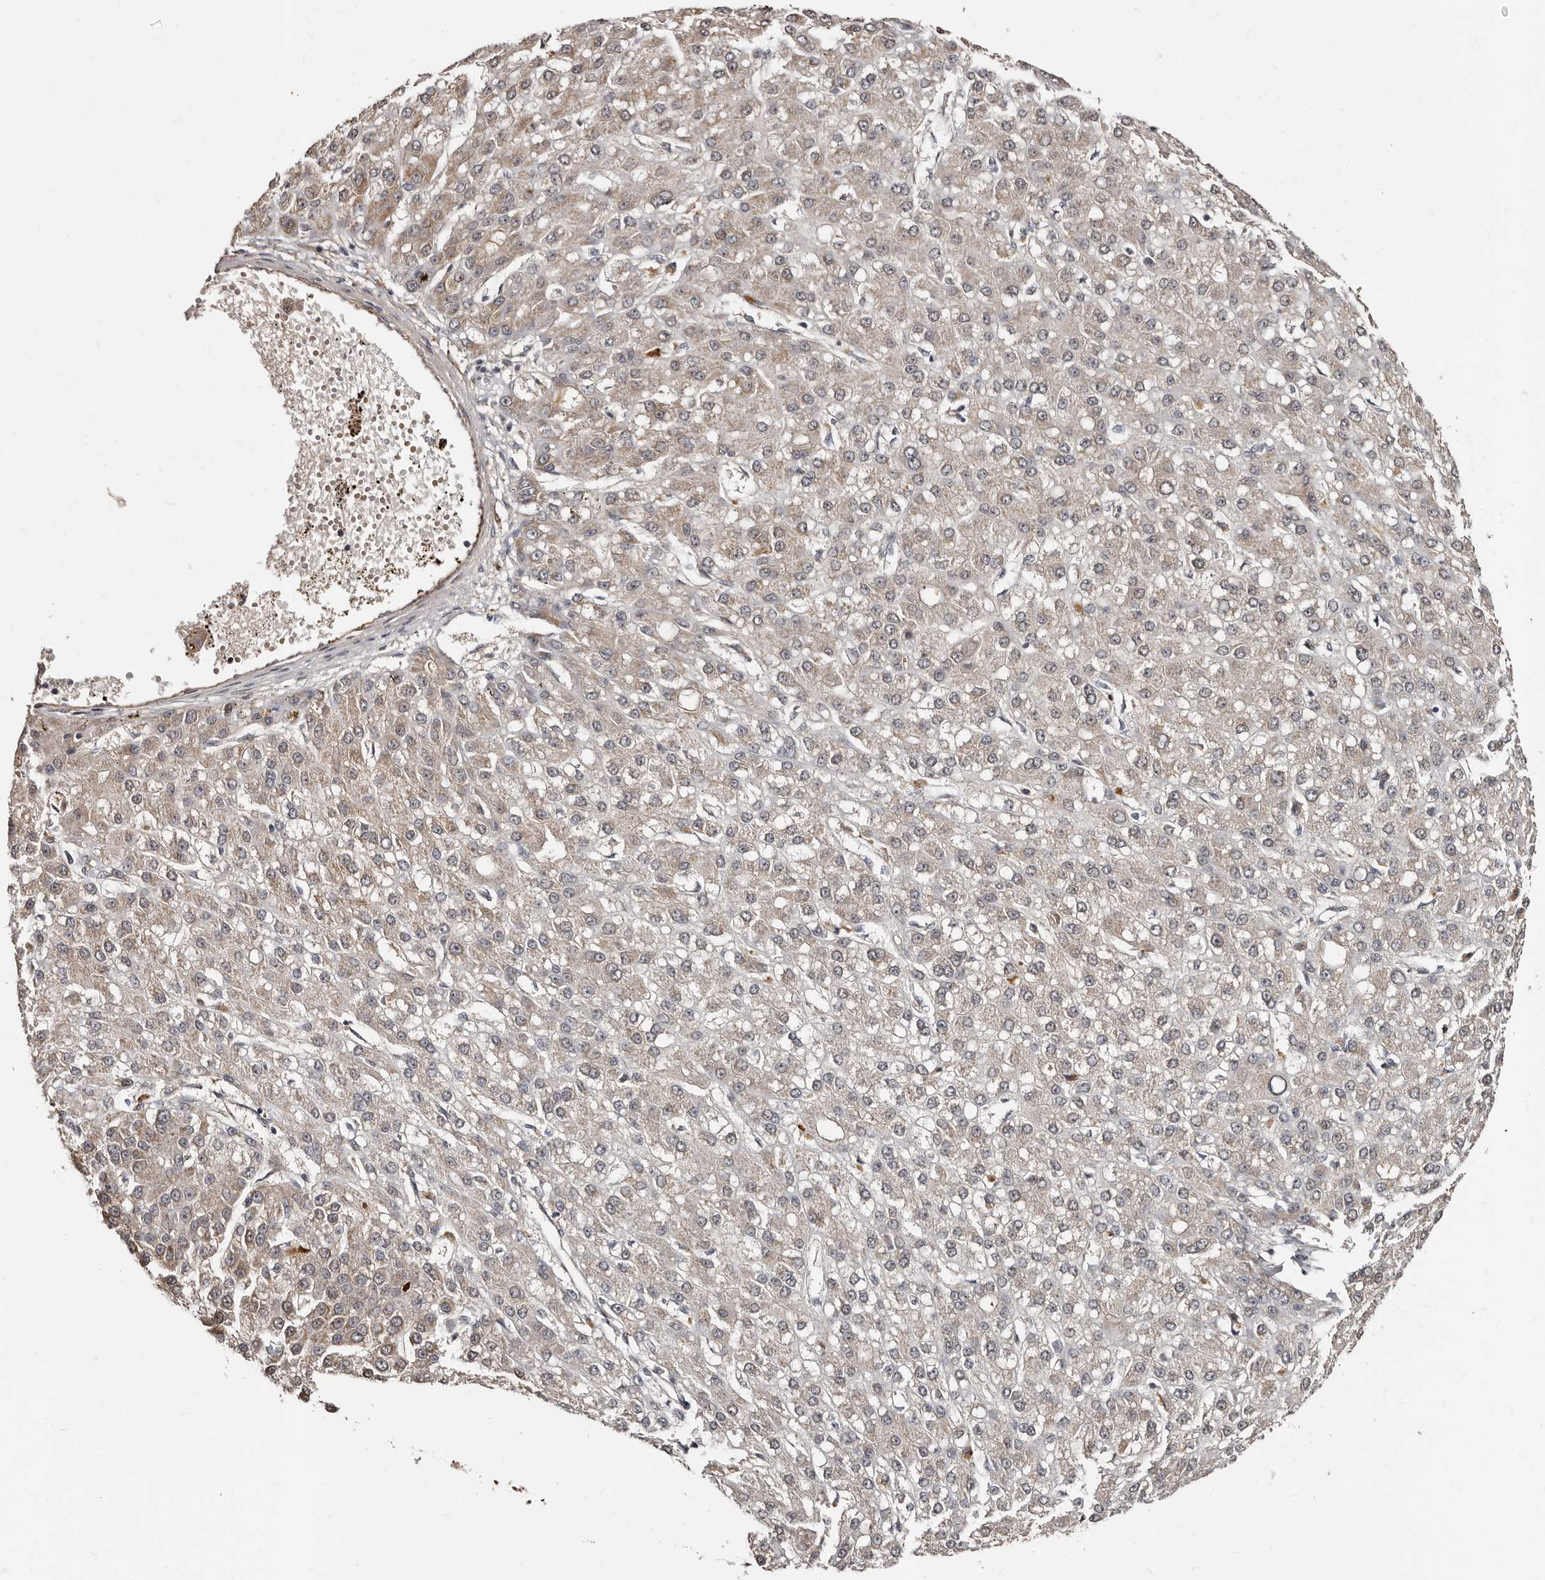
{"staining": {"intensity": "weak", "quantity": "25%-75%", "location": "cytoplasmic/membranous"}, "tissue": "liver cancer", "cell_type": "Tumor cells", "image_type": "cancer", "snomed": [{"axis": "morphology", "description": "Carcinoma, Hepatocellular, NOS"}, {"axis": "topography", "description": "Liver"}], "caption": "Protein staining demonstrates weak cytoplasmic/membranous expression in about 25%-75% of tumor cells in liver cancer (hepatocellular carcinoma).", "gene": "TBC1D22B", "patient": {"sex": "male", "age": 67}}